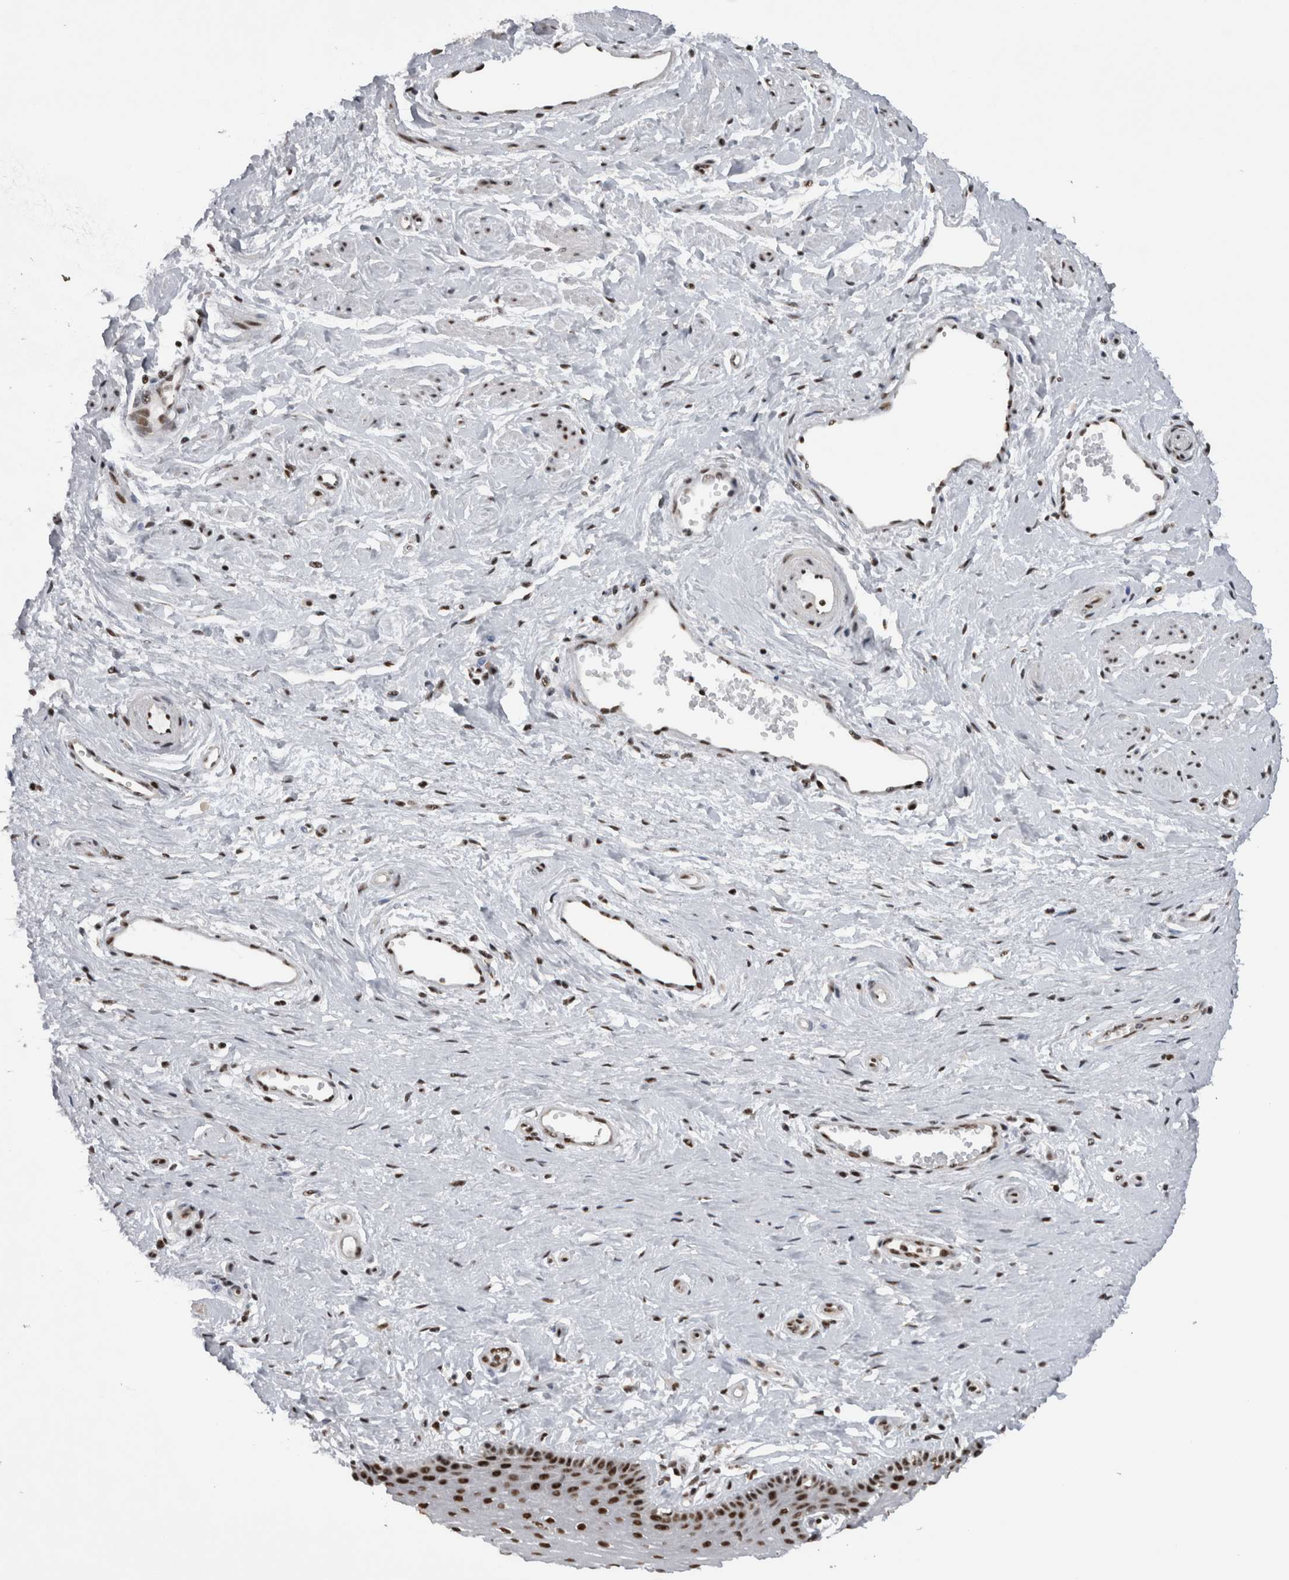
{"staining": {"intensity": "strong", "quantity": ">75%", "location": "nuclear"}, "tissue": "vagina", "cell_type": "Squamous epithelial cells", "image_type": "normal", "snomed": [{"axis": "morphology", "description": "Normal tissue, NOS"}, {"axis": "topography", "description": "Vagina"}], "caption": "Vagina stained with immunohistochemistry shows strong nuclear positivity in approximately >75% of squamous epithelial cells.", "gene": "CDK11A", "patient": {"sex": "female", "age": 46}}